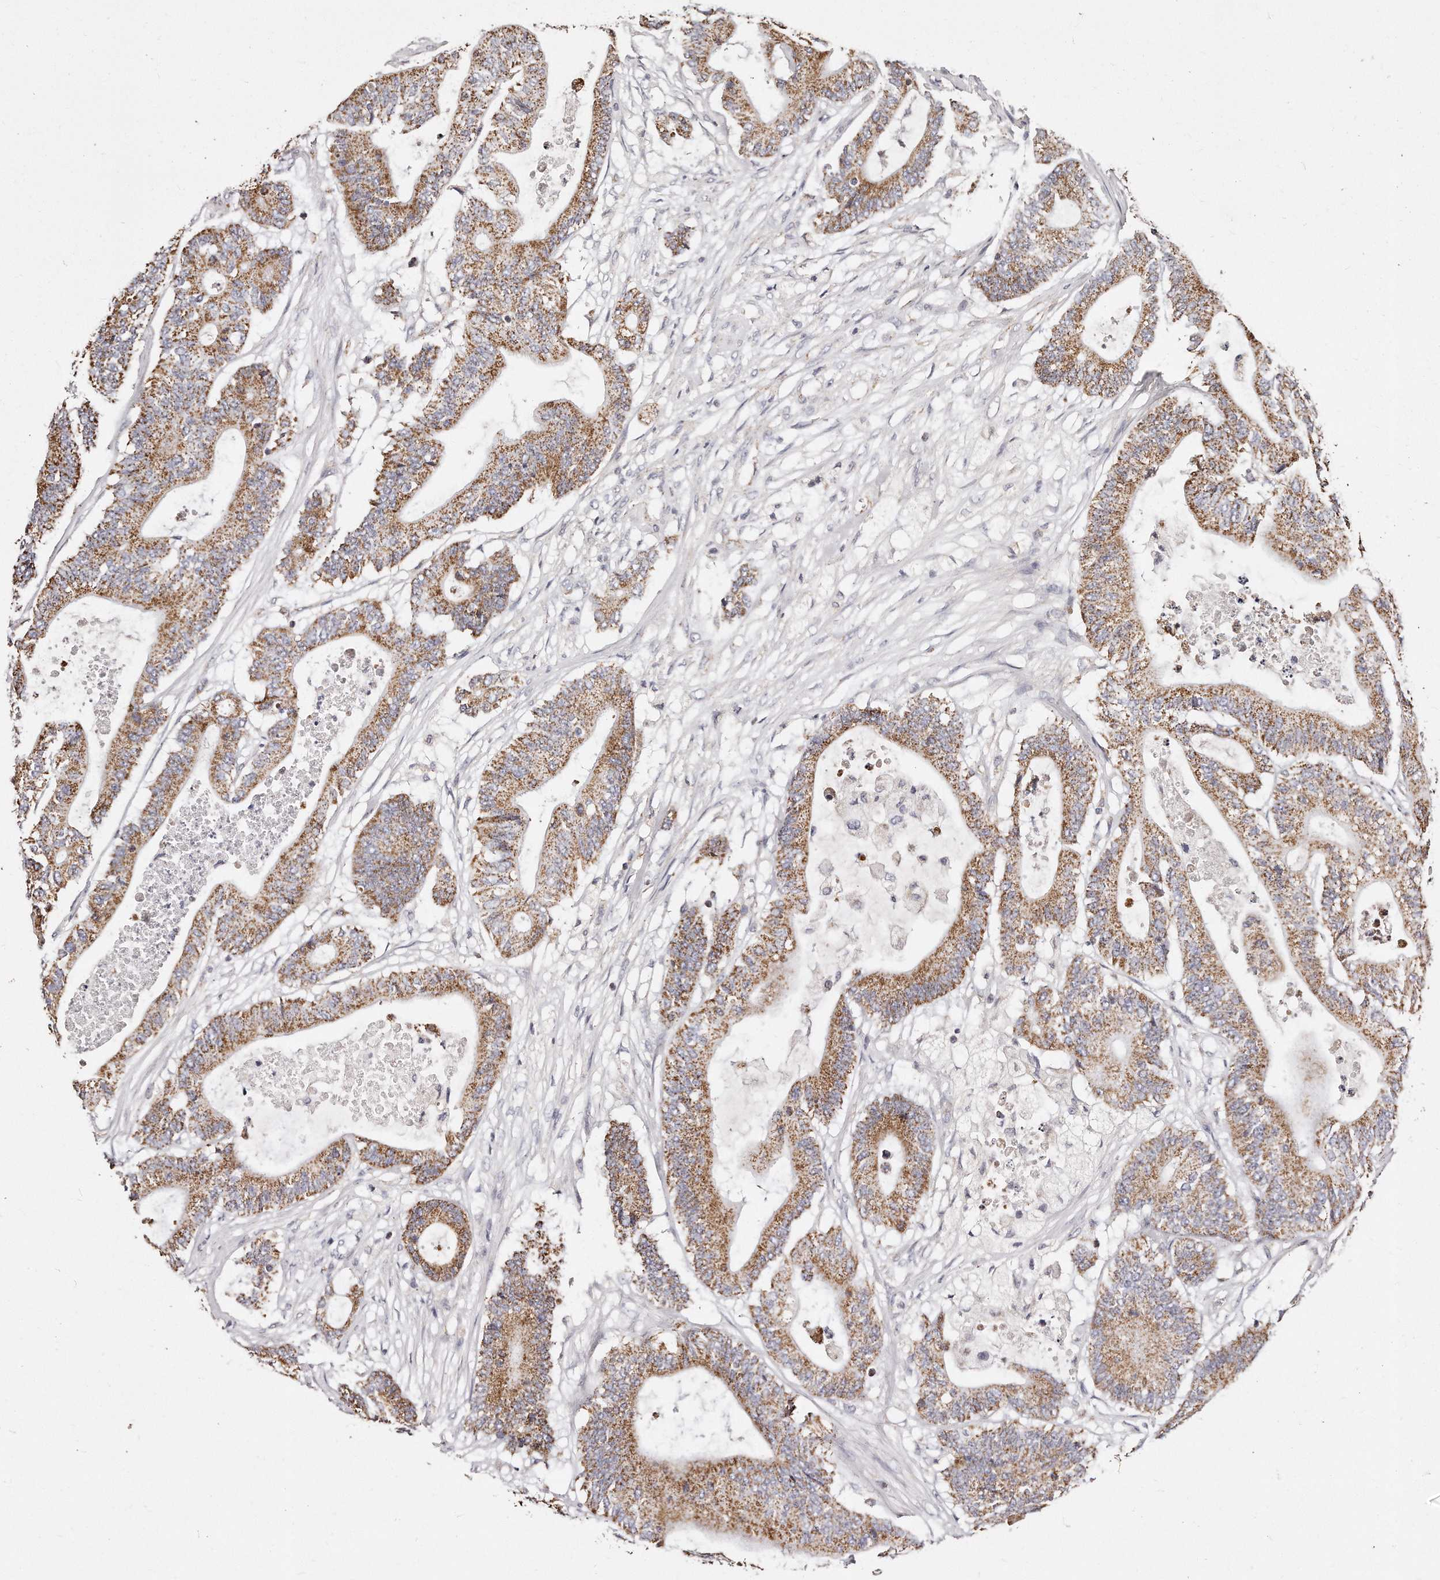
{"staining": {"intensity": "moderate", "quantity": ">75%", "location": "cytoplasmic/membranous"}, "tissue": "colorectal cancer", "cell_type": "Tumor cells", "image_type": "cancer", "snomed": [{"axis": "morphology", "description": "Adenocarcinoma, NOS"}, {"axis": "topography", "description": "Colon"}], "caption": "Colorectal cancer (adenocarcinoma) tissue displays moderate cytoplasmic/membranous positivity in approximately >75% of tumor cells, visualized by immunohistochemistry.", "gene": "RTKN", "patient": {"sex": "female", "age": 84}}